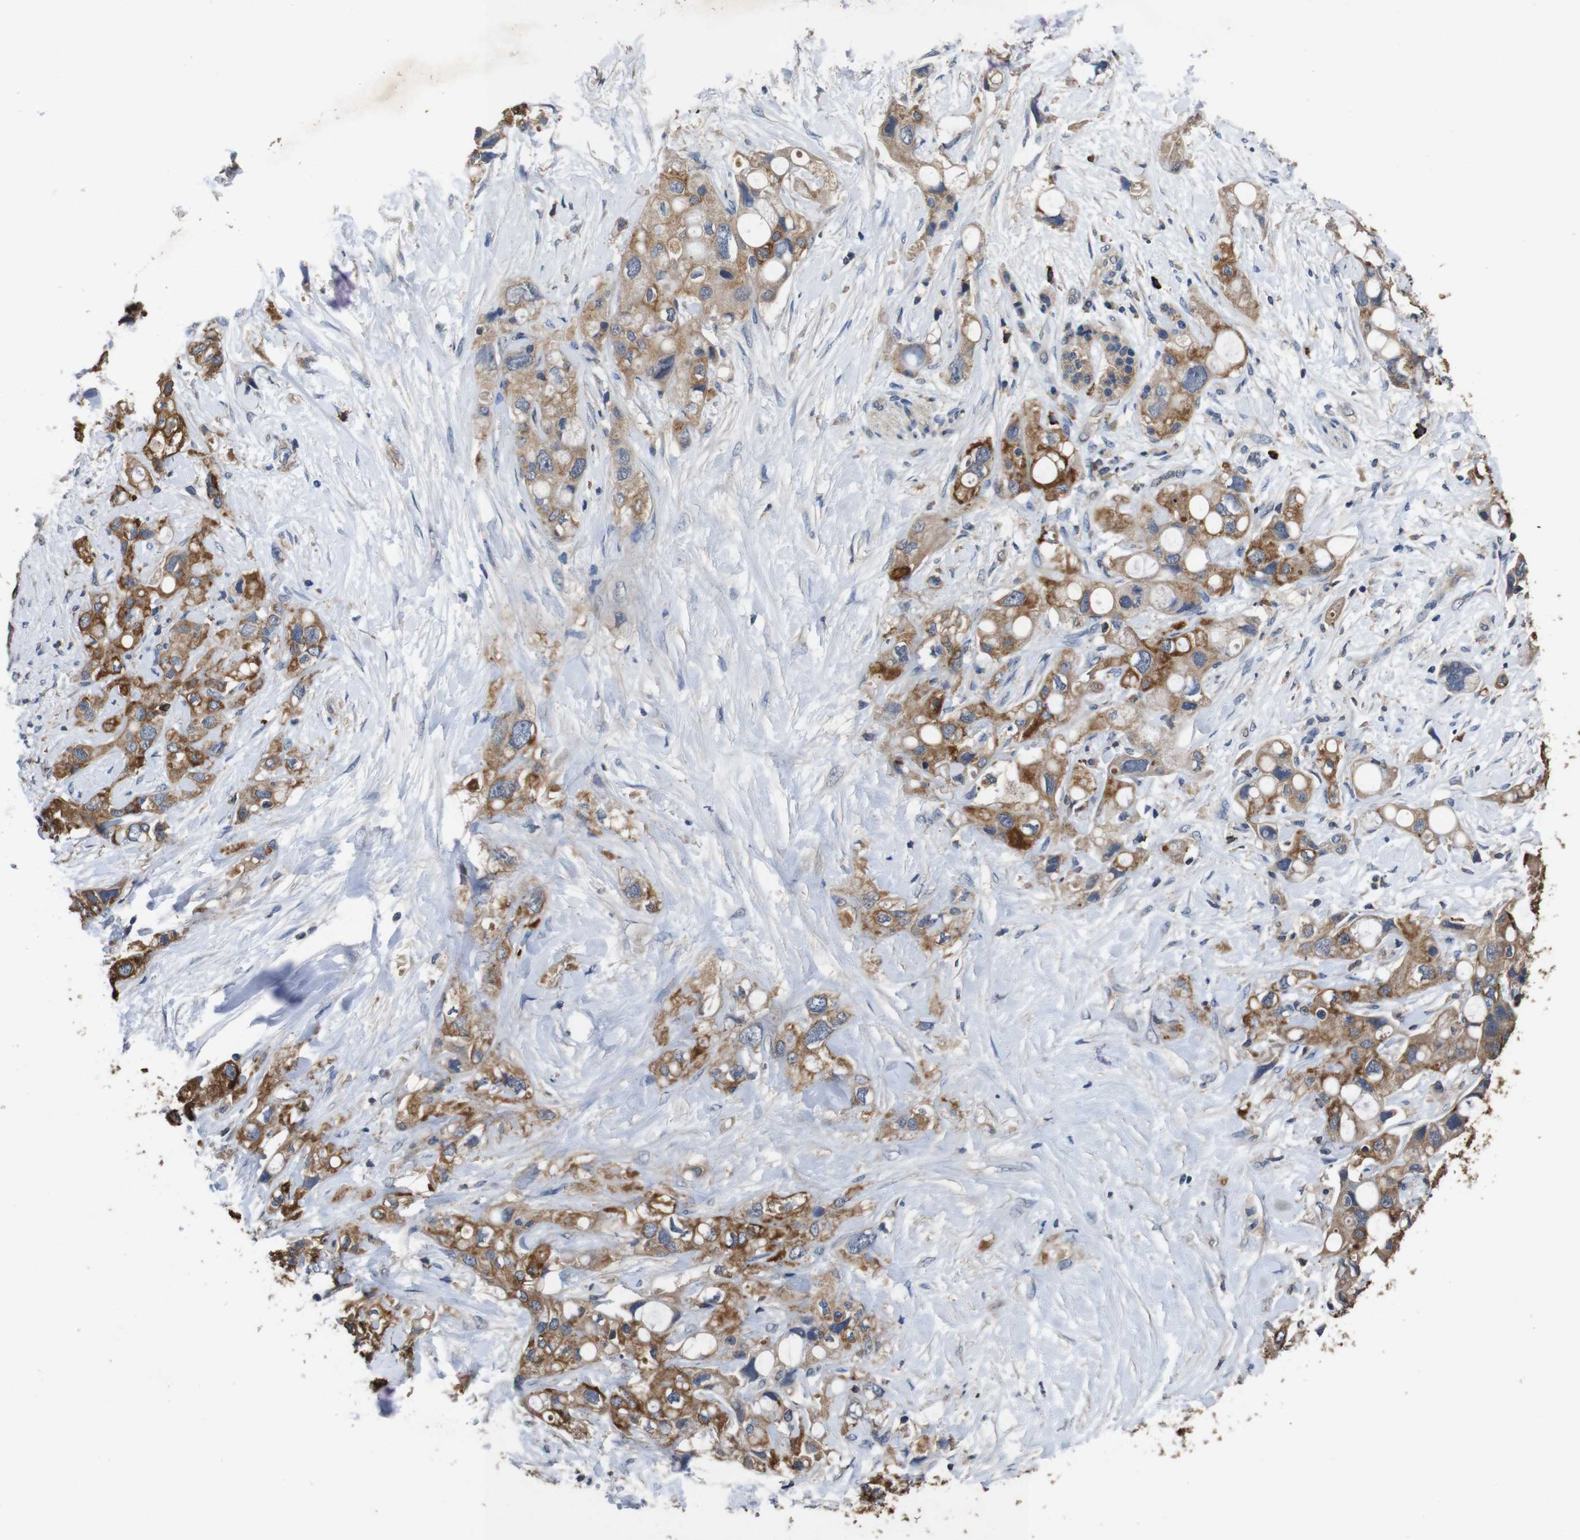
{"staining": {"intensity": "moderate", "quantity": ">75%", "location": "cytoplasmic/membranous"}, "tissue": "pancreatic cancer", "cell_type": "Tumor cells", "image_type": "cancer", "snomed": [{"axis": "morphology", "description": "Adenocarcinoma, NOS"}, {"axis": "topography", "description": "Pancreas"}], "caption": "High-magnification brightfield microscopy of pancreatic cancer (adenocarcinoma) stained with DAB (3,3'-diaminobenzidine) (brown) and counterstained with hematoxylin (blue). tumor cells exhibit moderate cytoplasmic/membranous positivity is present in about>75% of cells. (brown staining indicates protein expression, while blue staining denotes nuclei).", "gene": "GLIPR1", "patient": {"sex": "female", "age": 56}}